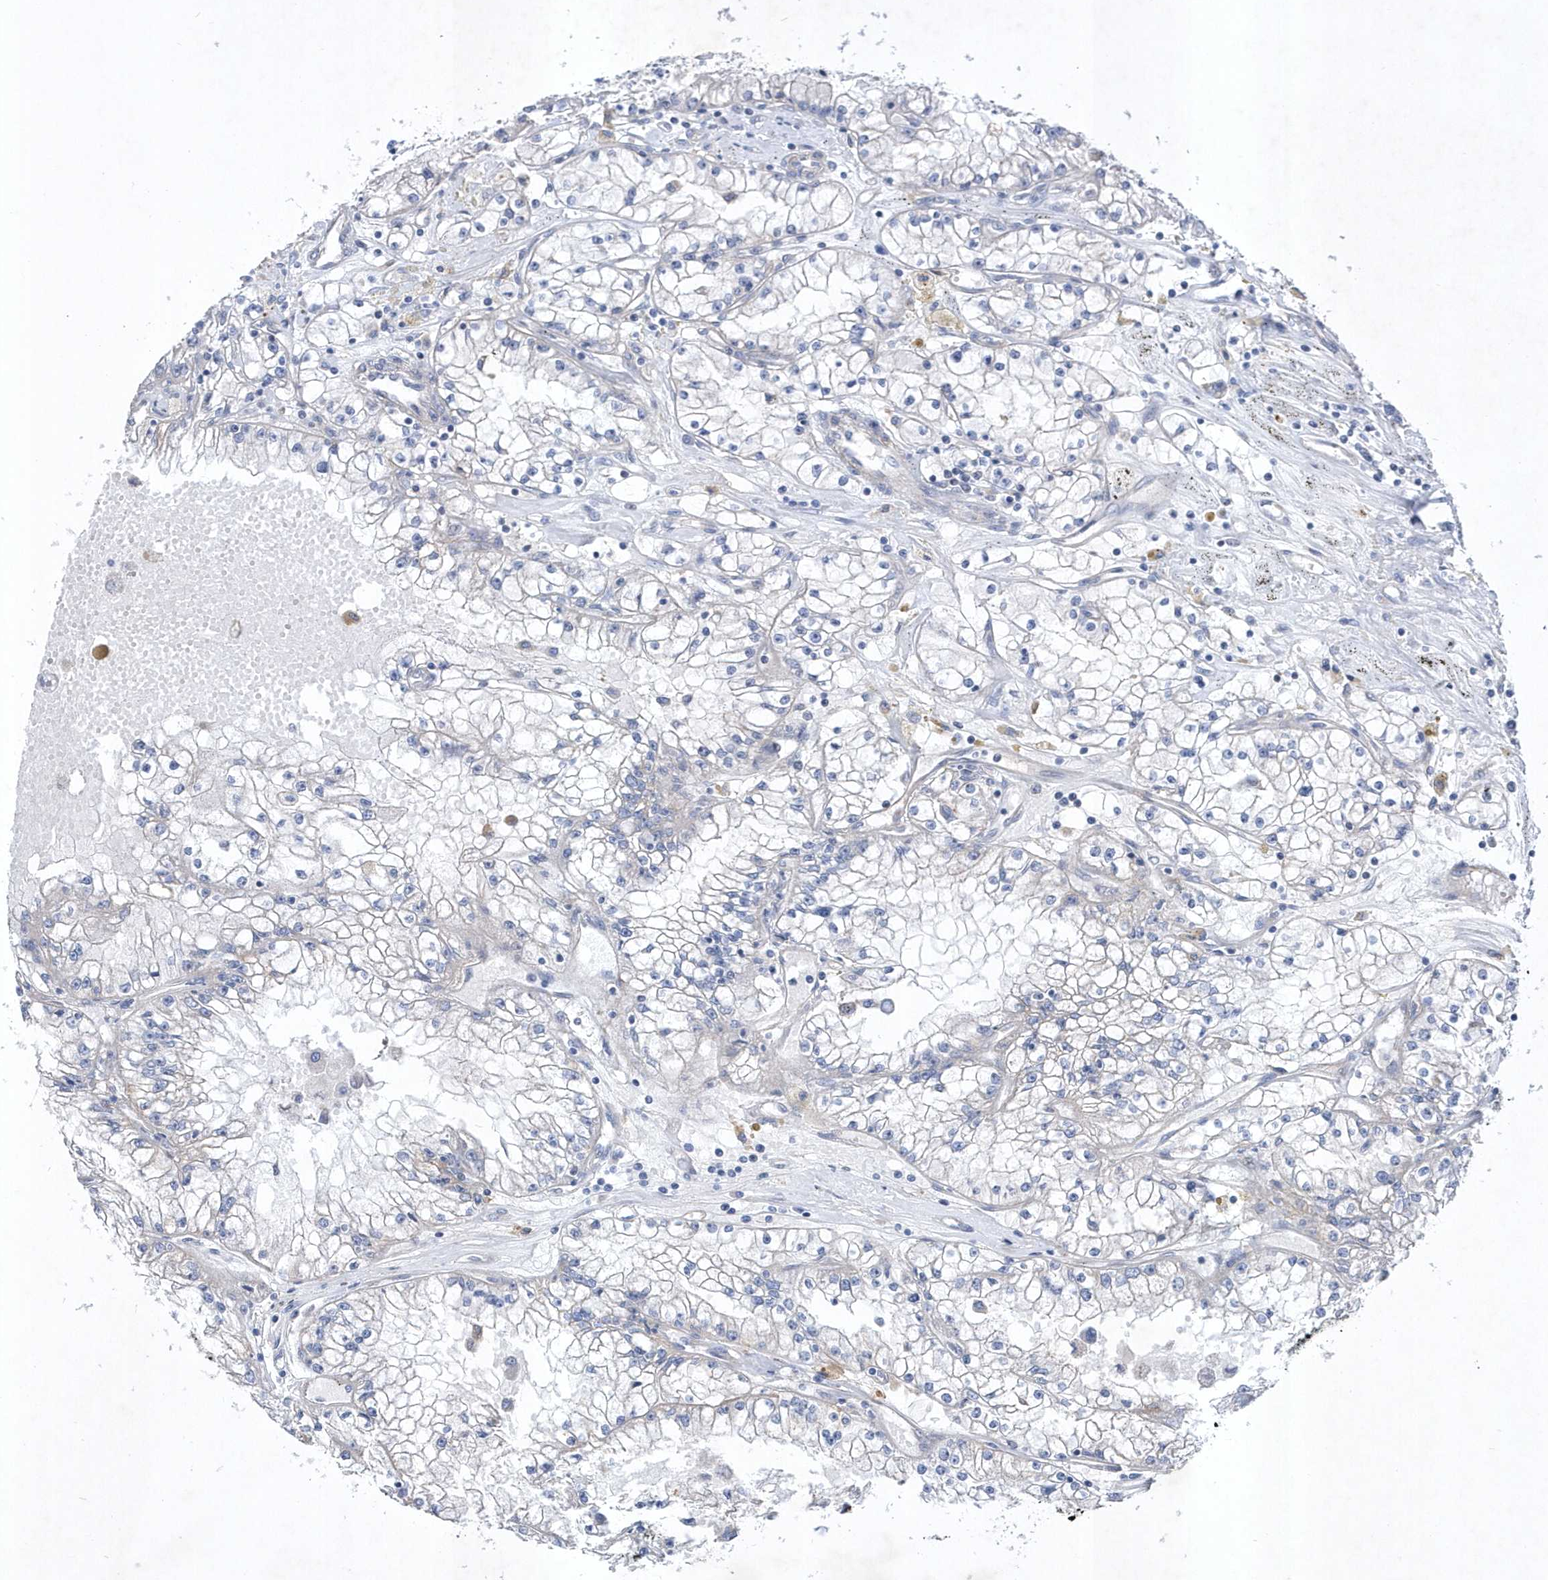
{"staining": {"intensity": "negative", "quantity": "none", "location": "none"}, "tissue": "renal cancer", "cell_type": "Tumor cells", "image_type": "cancer", "snomed": [{"axis": "morphology", "description": "Adenocarcinoma, NOS"}, {"axis": "topography", "description": "Kidney"}], "caption": "Human adenocarcinoma (renal) stained for a protein using immunohistochemistry reveals no positivity in tumor cells.", "gene": "LONRF2", "patient": {"sex": "male", "age": 56}}